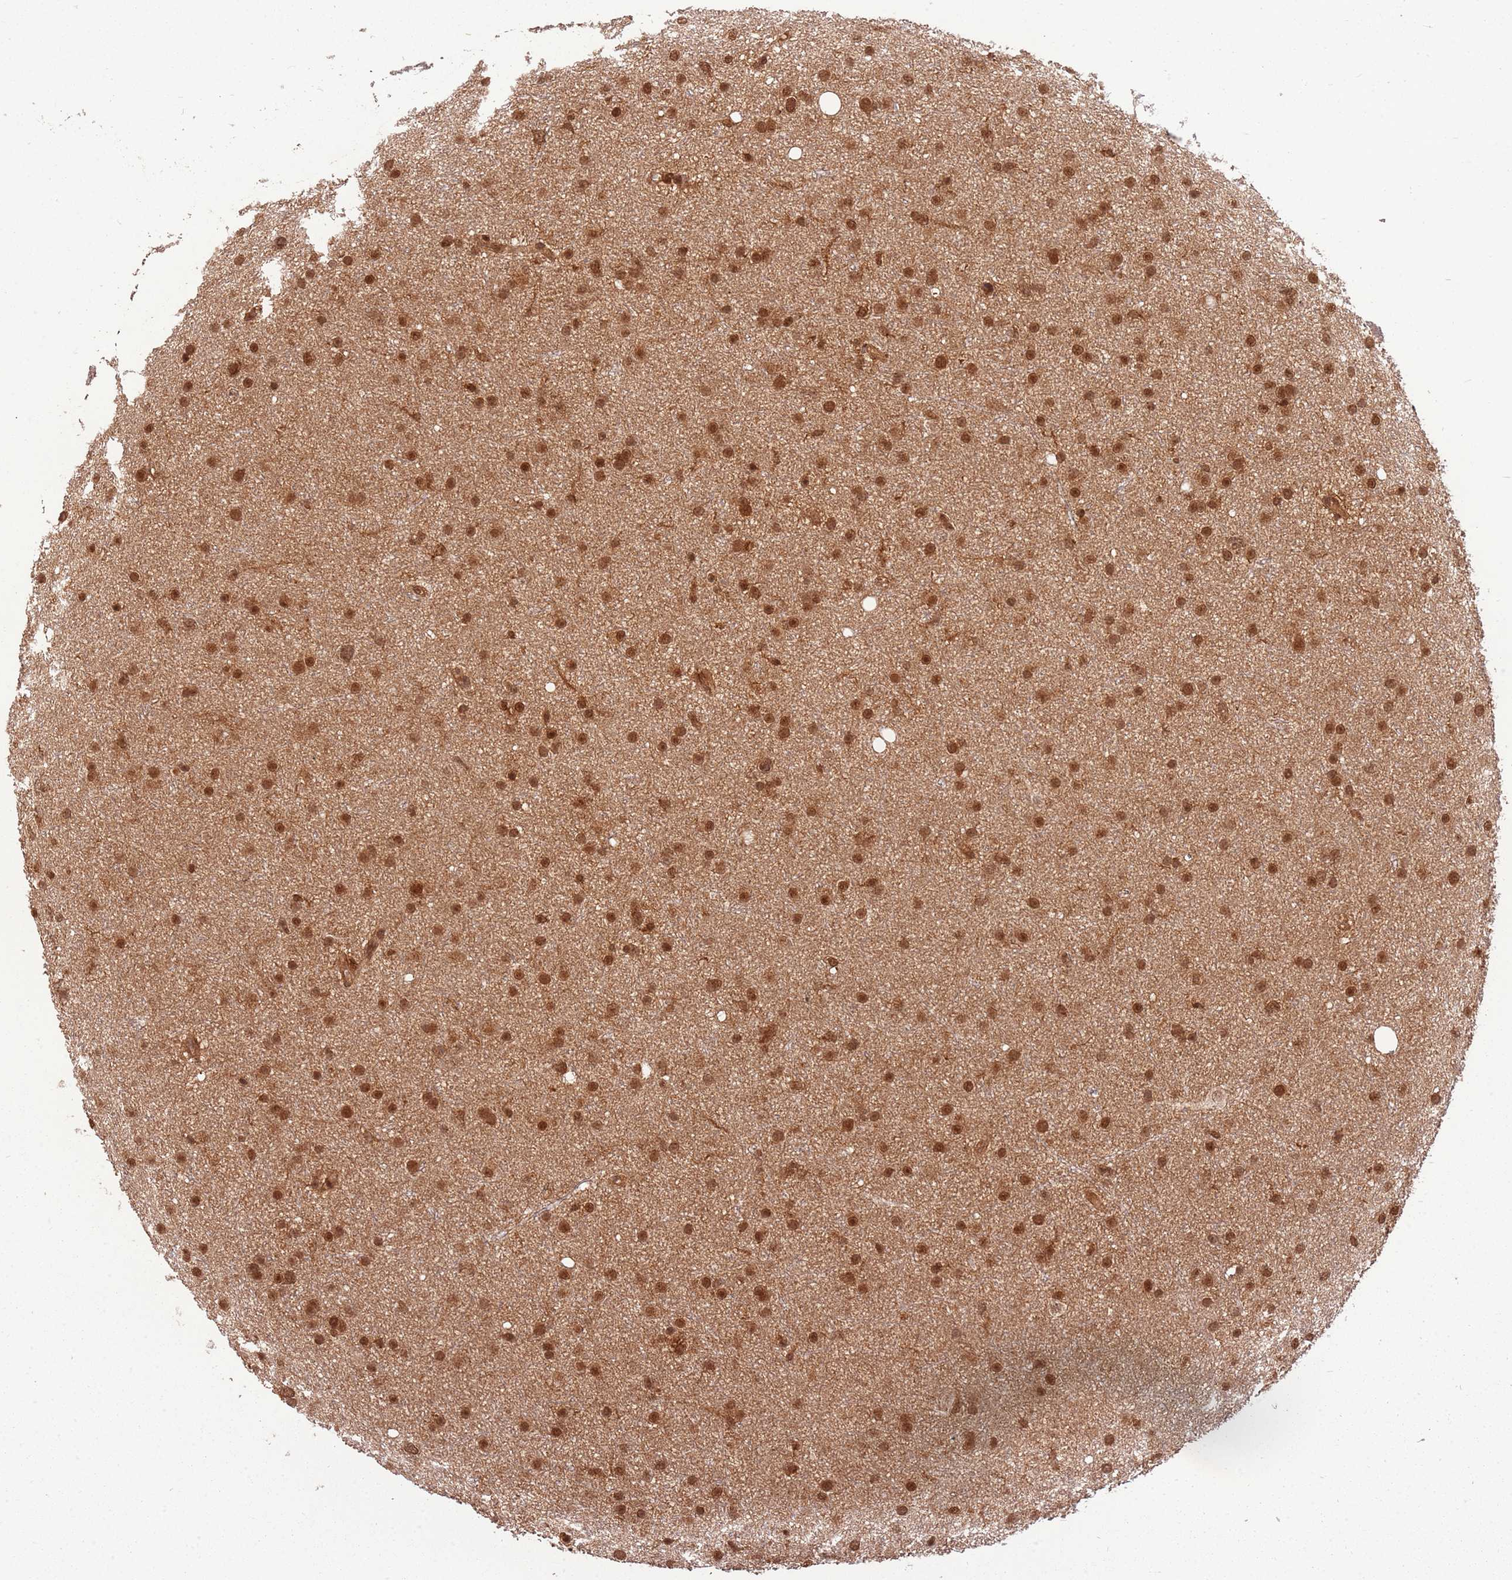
{"staining": {"intensity": "moderate", "quantity": ">75%", "location": "nuclear"}, "tissue": "glioma", "cell_type": "Tumor cells", "image_type": "cancer", "snomed": [{"axis": "morphology", "description": "Glioma, malignant, Low grade"}, {"axis": "topography", "description": "Cerebral cortex"}], "caption": "Immunohistochemical staining of malignant low-grade glioma exhibits medium levels of moderate nuclear expression in approximately >75% of tumor cells. (DAB = brown stain, brightfield microscopy at high magnification).", "gene": "PGLS", "patient": {"sex": "female", "age": 39}}